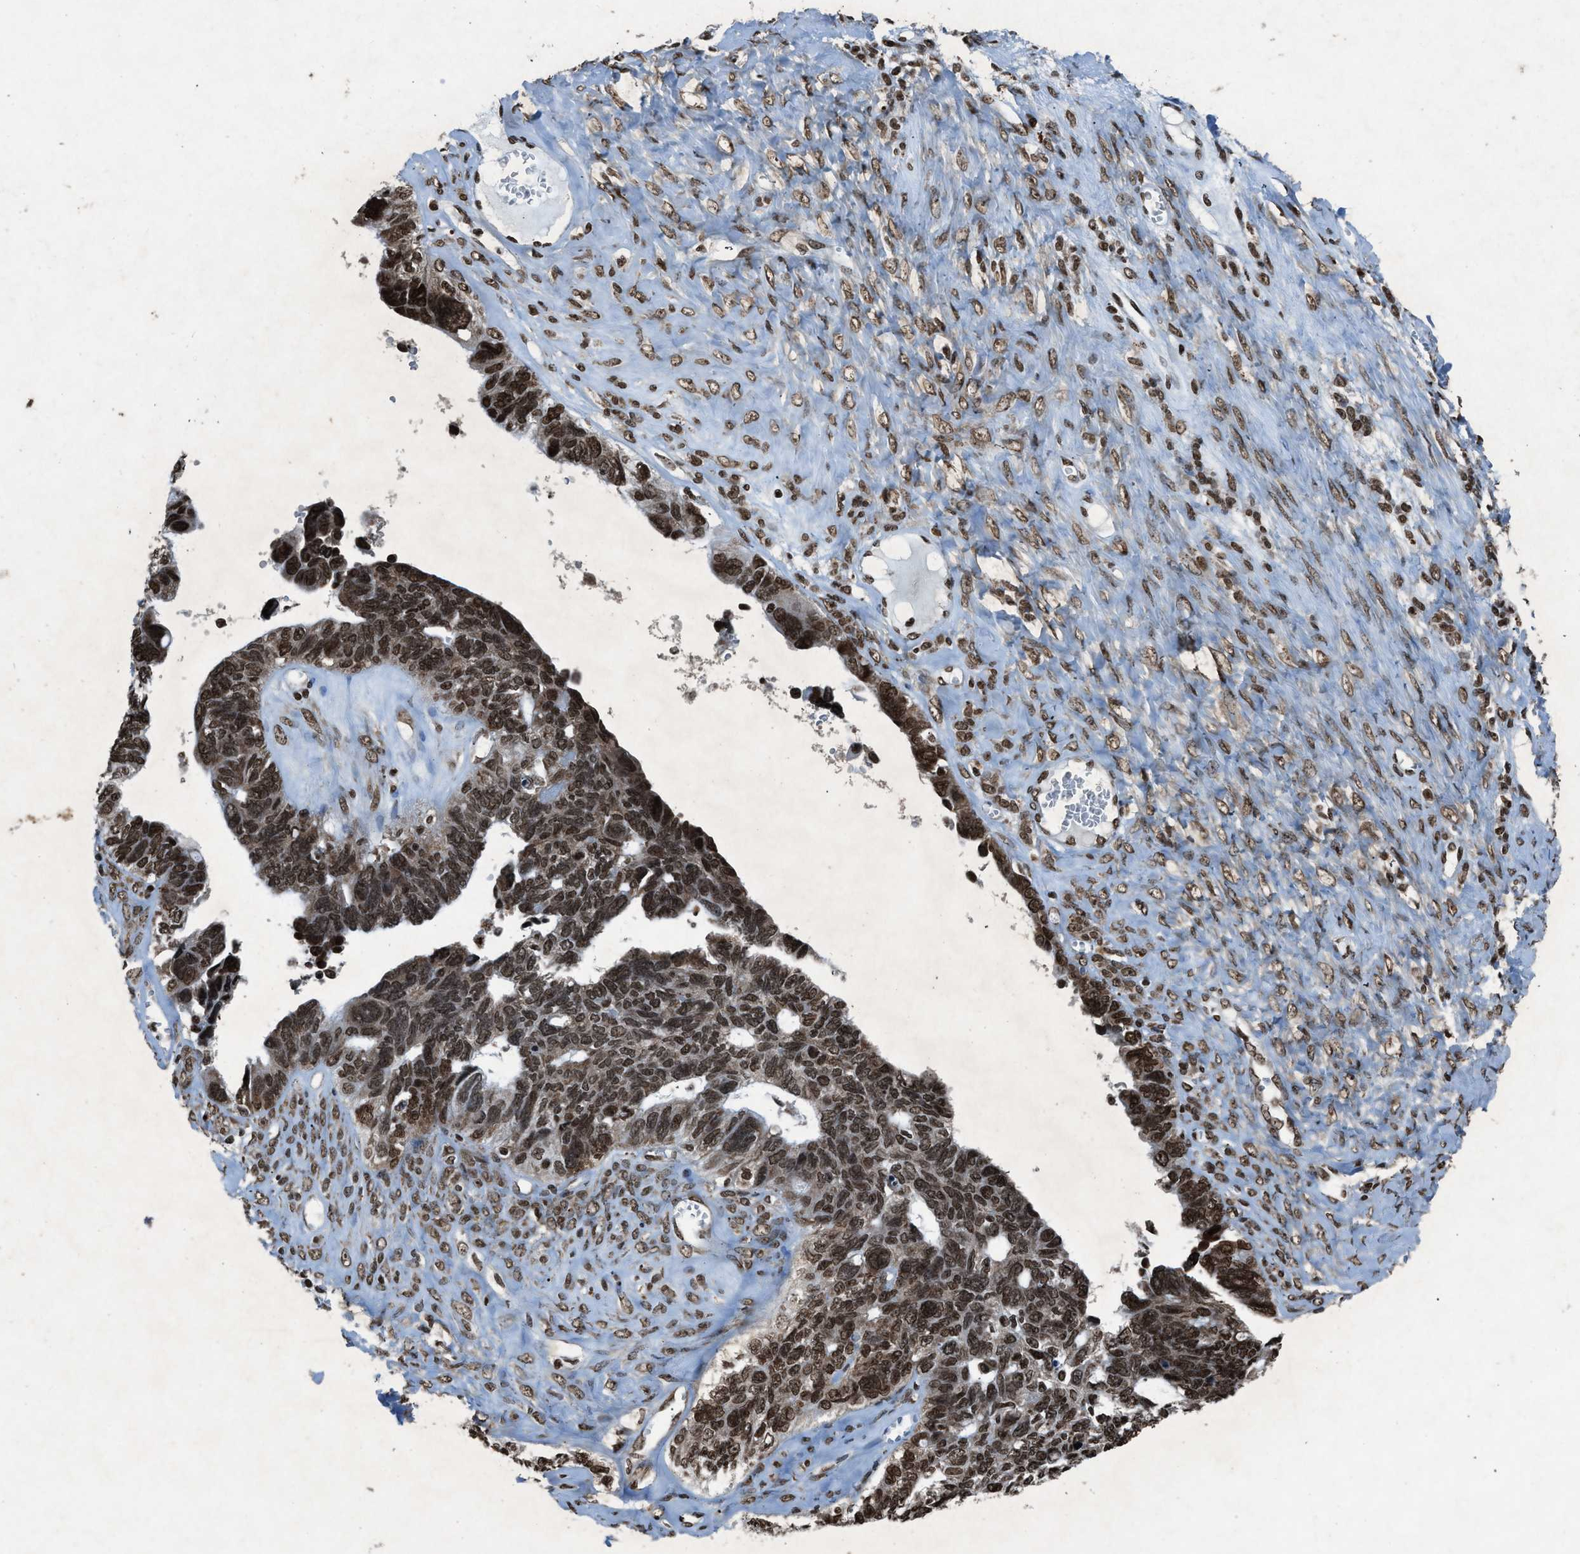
{"staining": {"intensity": "strong", "quantity": ">75%", "location": "nuclear"}, "tissue": "ovarian cancer", "cell_type": "Tumor cells", "image_type": "cancer", "snomed": [{"axis": "morphology", "description": "Cystadenocarcinoma, serous, NOS"}, {"axis": "topography", "description": "Ovary"}], "caption": "Protein expression by immunohistochemistry (IHC) exhibits strong nuclear positivity in approximately >75% of tumor cells in ovarian cancer (serous cystadenocarcinoma). (Brightfield microscopy of DAB IHC at high magnification).", "gene": "NXF1", "patient": {"sex": "female", "age": 79}}